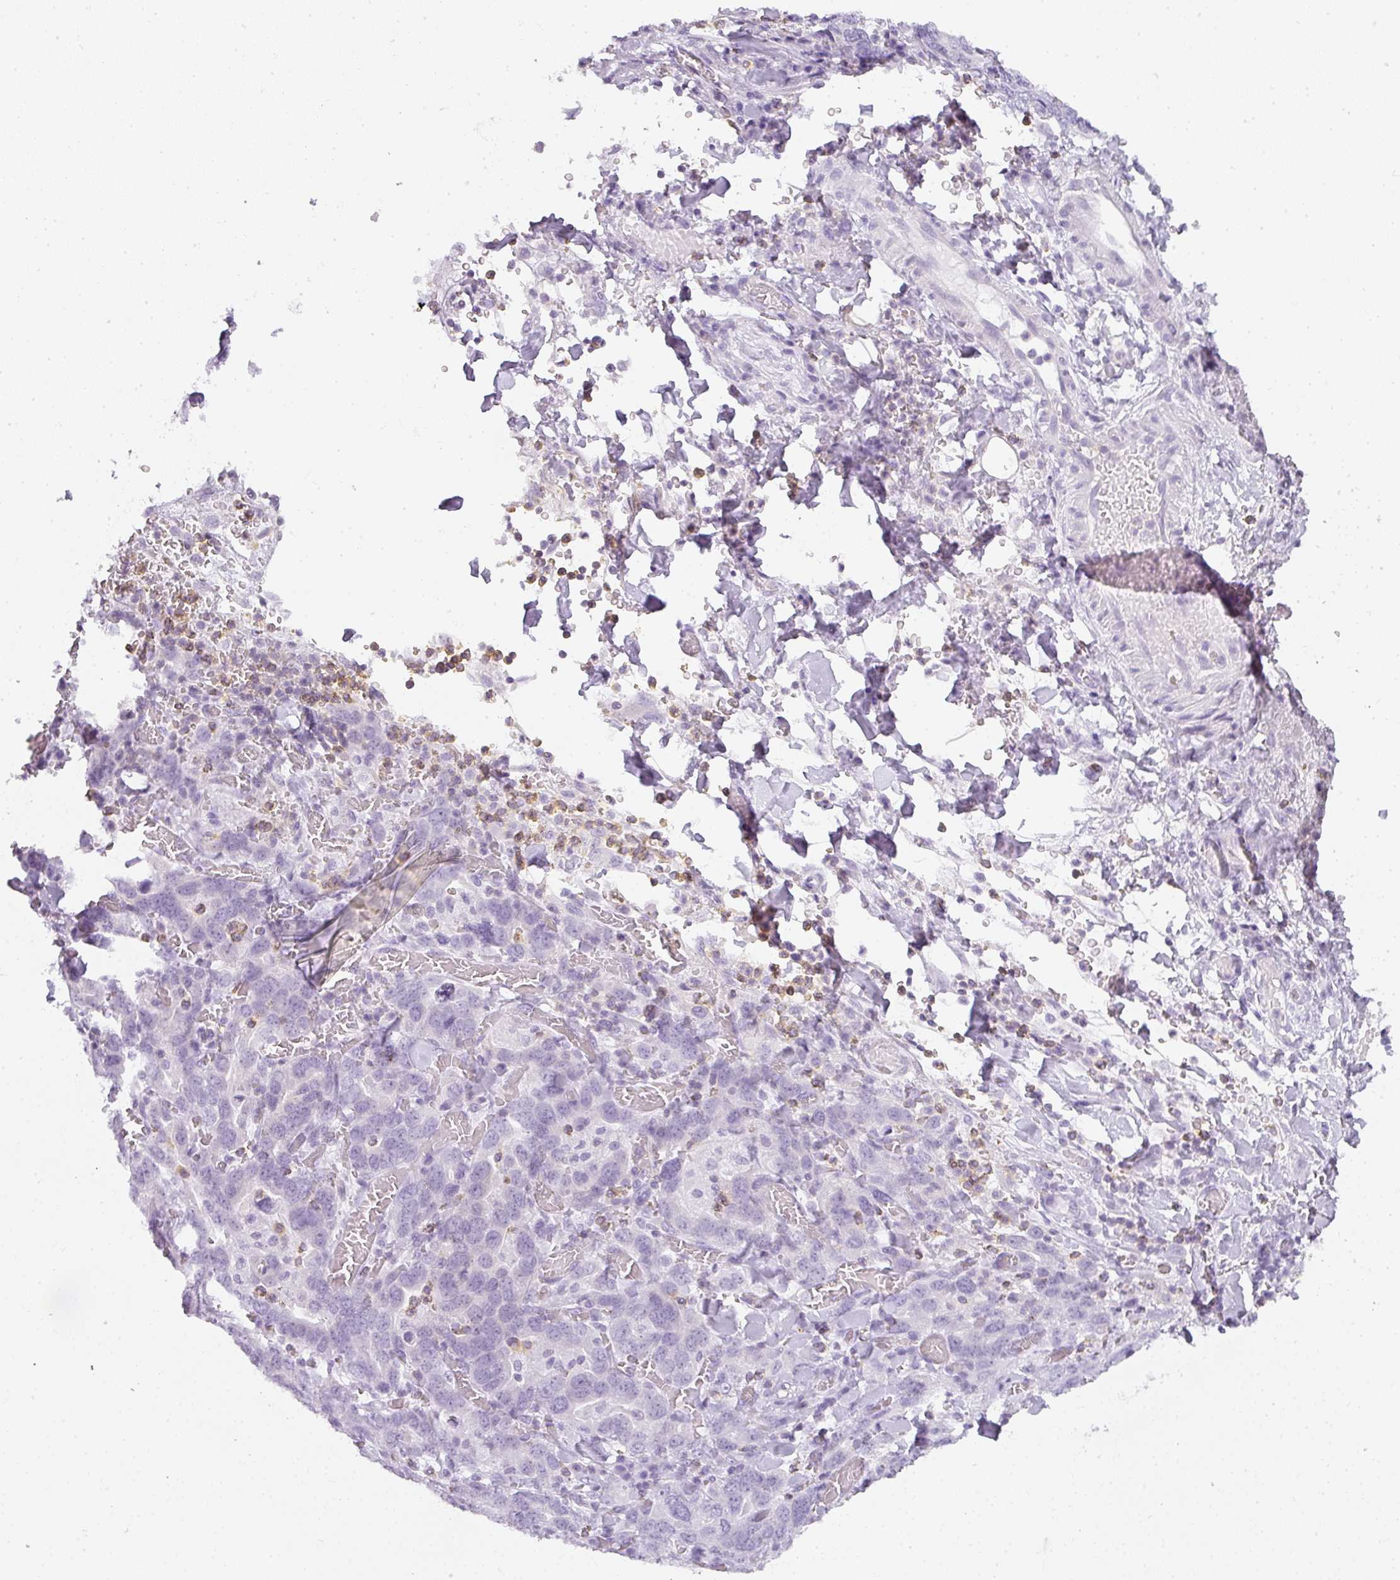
{"staining": {"intensity": "negative", "quantity": "none", "location": "none"}, "tissue": "stomach cancer", "cell_type": "Tumor cells", "image_type": "cancer", "snomed": [{"axis": "morphology", "description": "Adenocarcinoma, NOS"}, {"axis": "topography", "description": "Stomach, upper"}, {"axis": "topography", "description": "Stomach"}], "caption": "Protein analysis of adenocarcinoma (stomach) demonstrates no significant positivity in tumor cells. Brightfield microscopy of IHC stained with DAB (3,3'-diaminobenzidine) (brown) and hematoxylin (blue), captured at high magnification.", "gene": "TMEM42", "patient": {"sex": "male", "age": 62}}